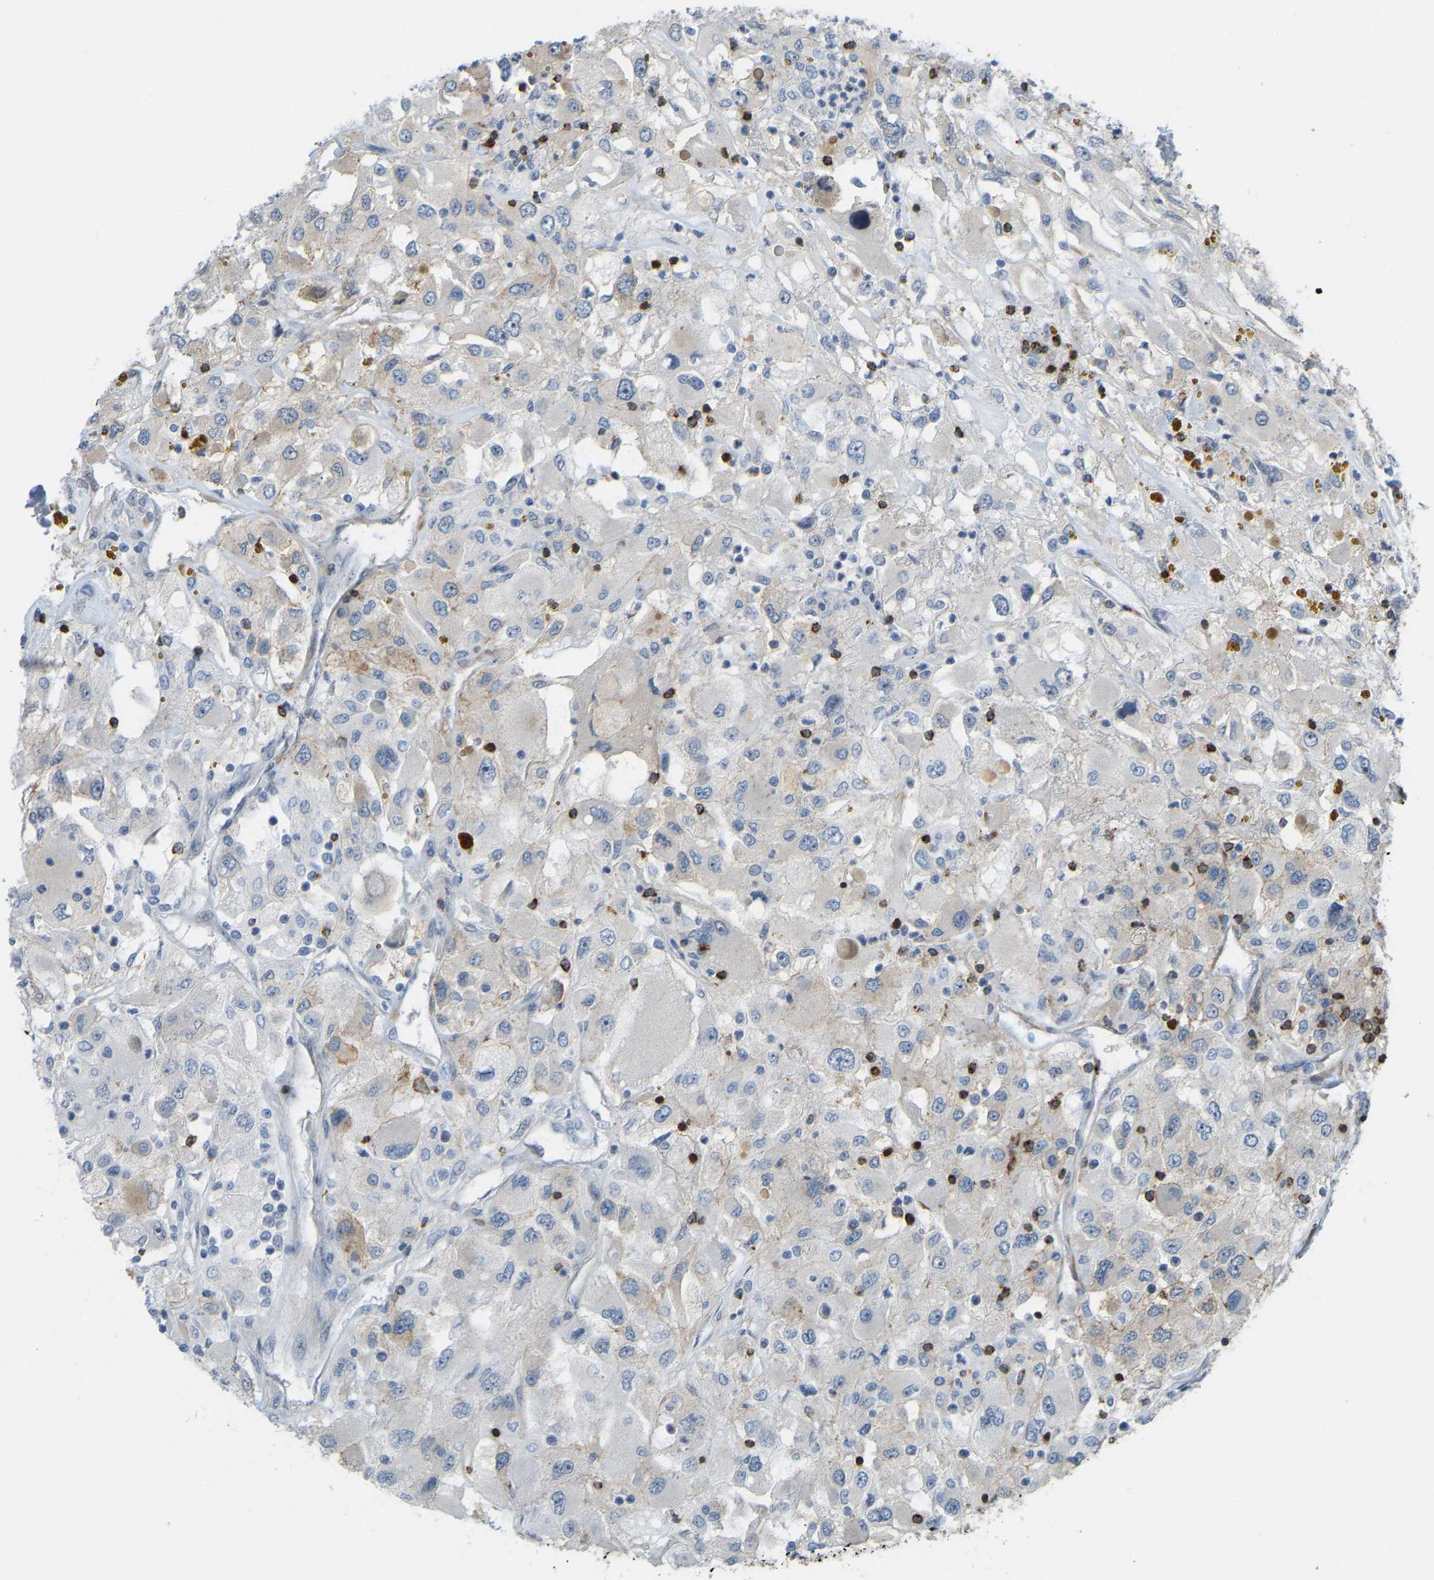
{"staining": {"intensity": "negative", "quantity": "none", "location": "none"}, "tissue": "renal cancer", "cell_type": "Tumor cells", "image_type": "cancer", "snomed": [{"axis": "morphology", "description": "Adenocarcinoma, NOS"}, {"axis": "topography", "description": "Kidney"}], "caption": "Immunohistochemistry (IHC) image of renal cancer stained for a protein (brown), which exhibits no positivity in tumor cells.", "gene": "KIAA1671", "patient": {"sex": "female", "age": 52}}